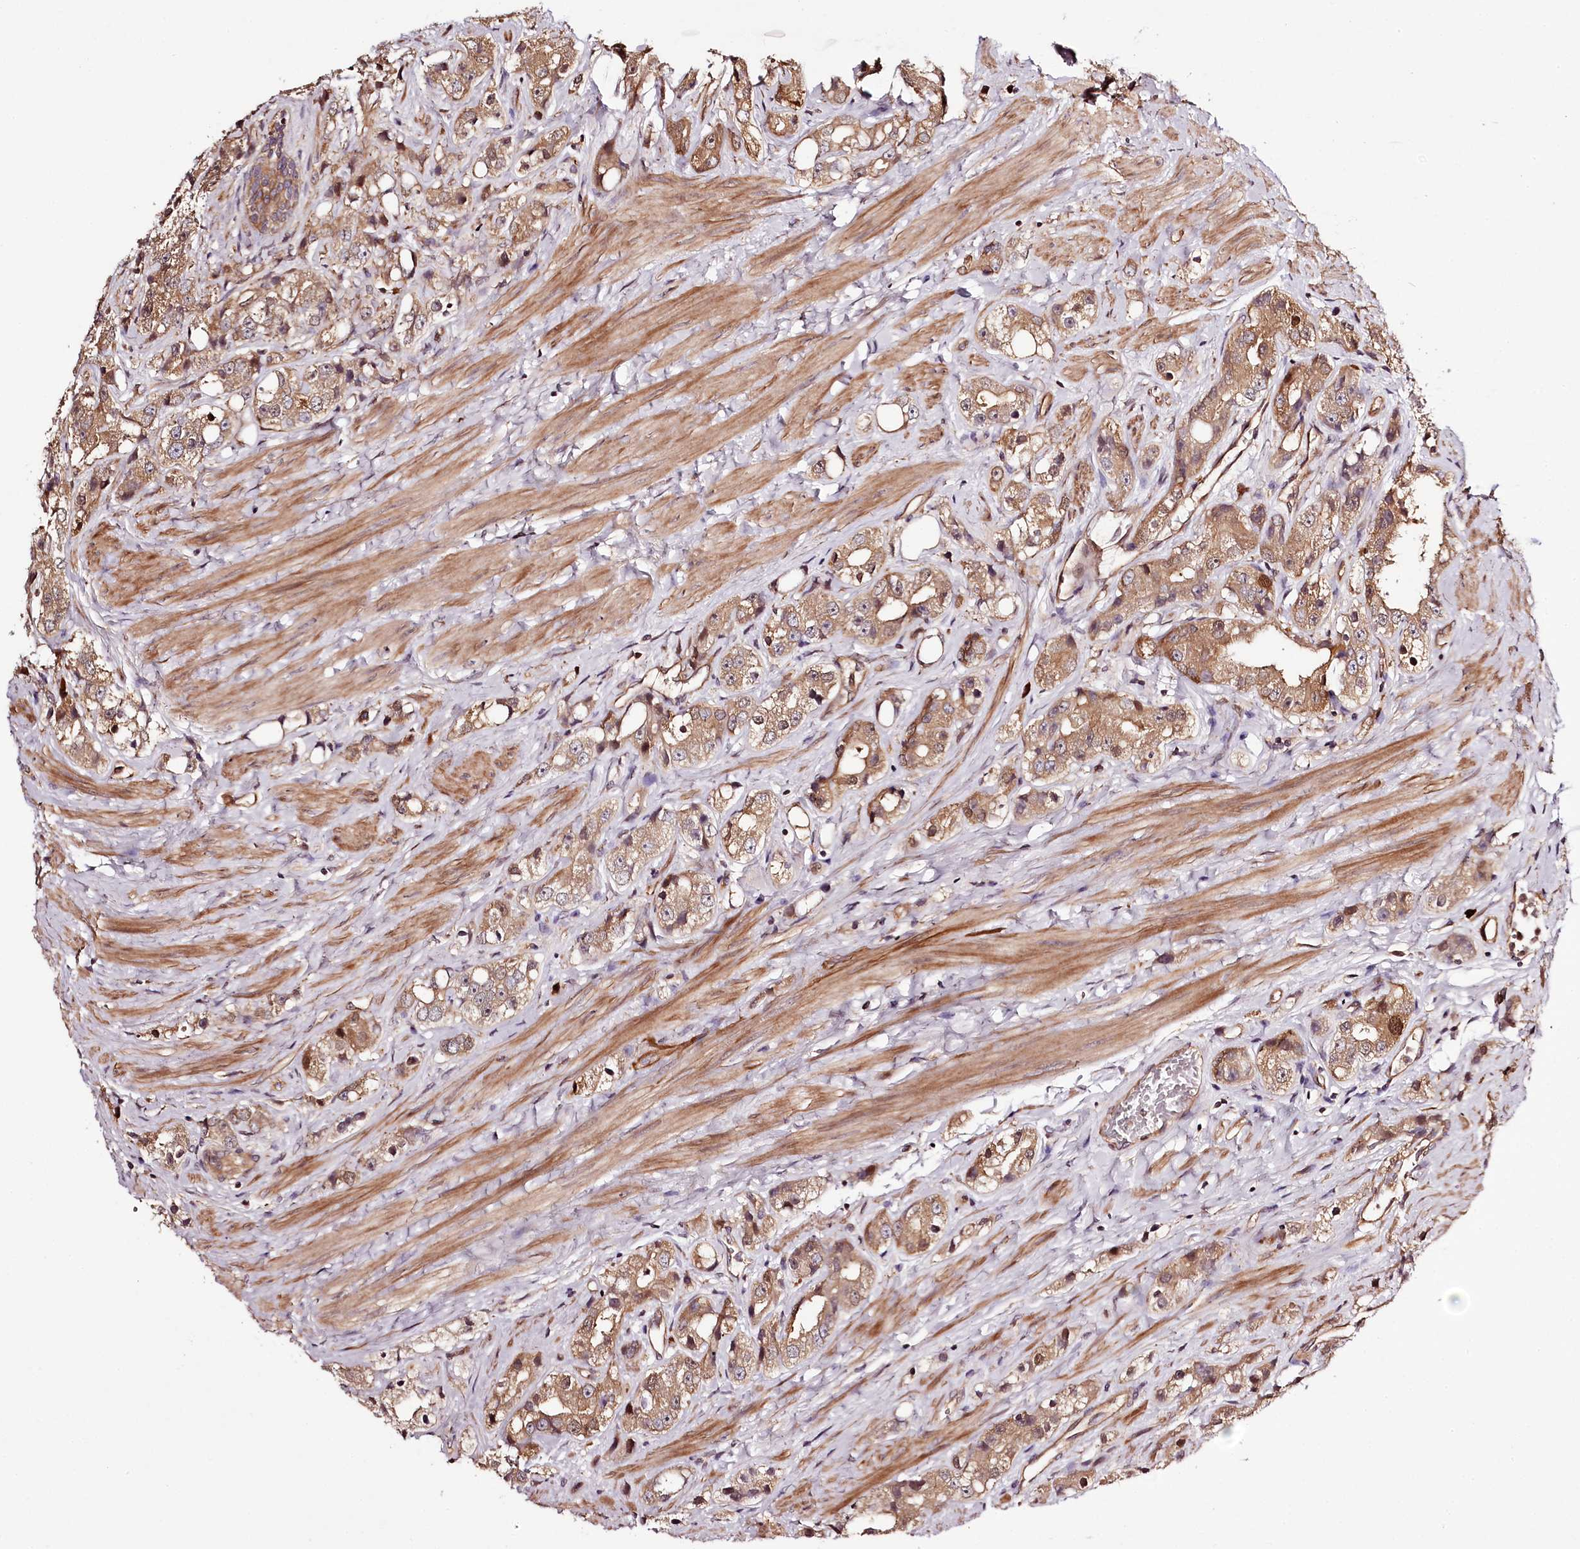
{"staining": {"intensity": "moderate", "quantity": ">75%", "location": "cytoplasmic/membranous"}, "tissue": "prostate cancer", "cell_type": "Tumor cells", "image_type": "cancer", "snomed": [{"axis": "morphology", "description": "Adenocarcinoma, NOS"}, {"axis": "topography", "description": "Prostate"}], "caption": "Brown immunohistochemical staining in human prostate cancer (adenocarcinoma) reveals moderate cytoplasmic/membranous positivity in approximately >75% of tumor cells.", "gene": "TARS1", "patient": {"sex": "male", "age": 79}}